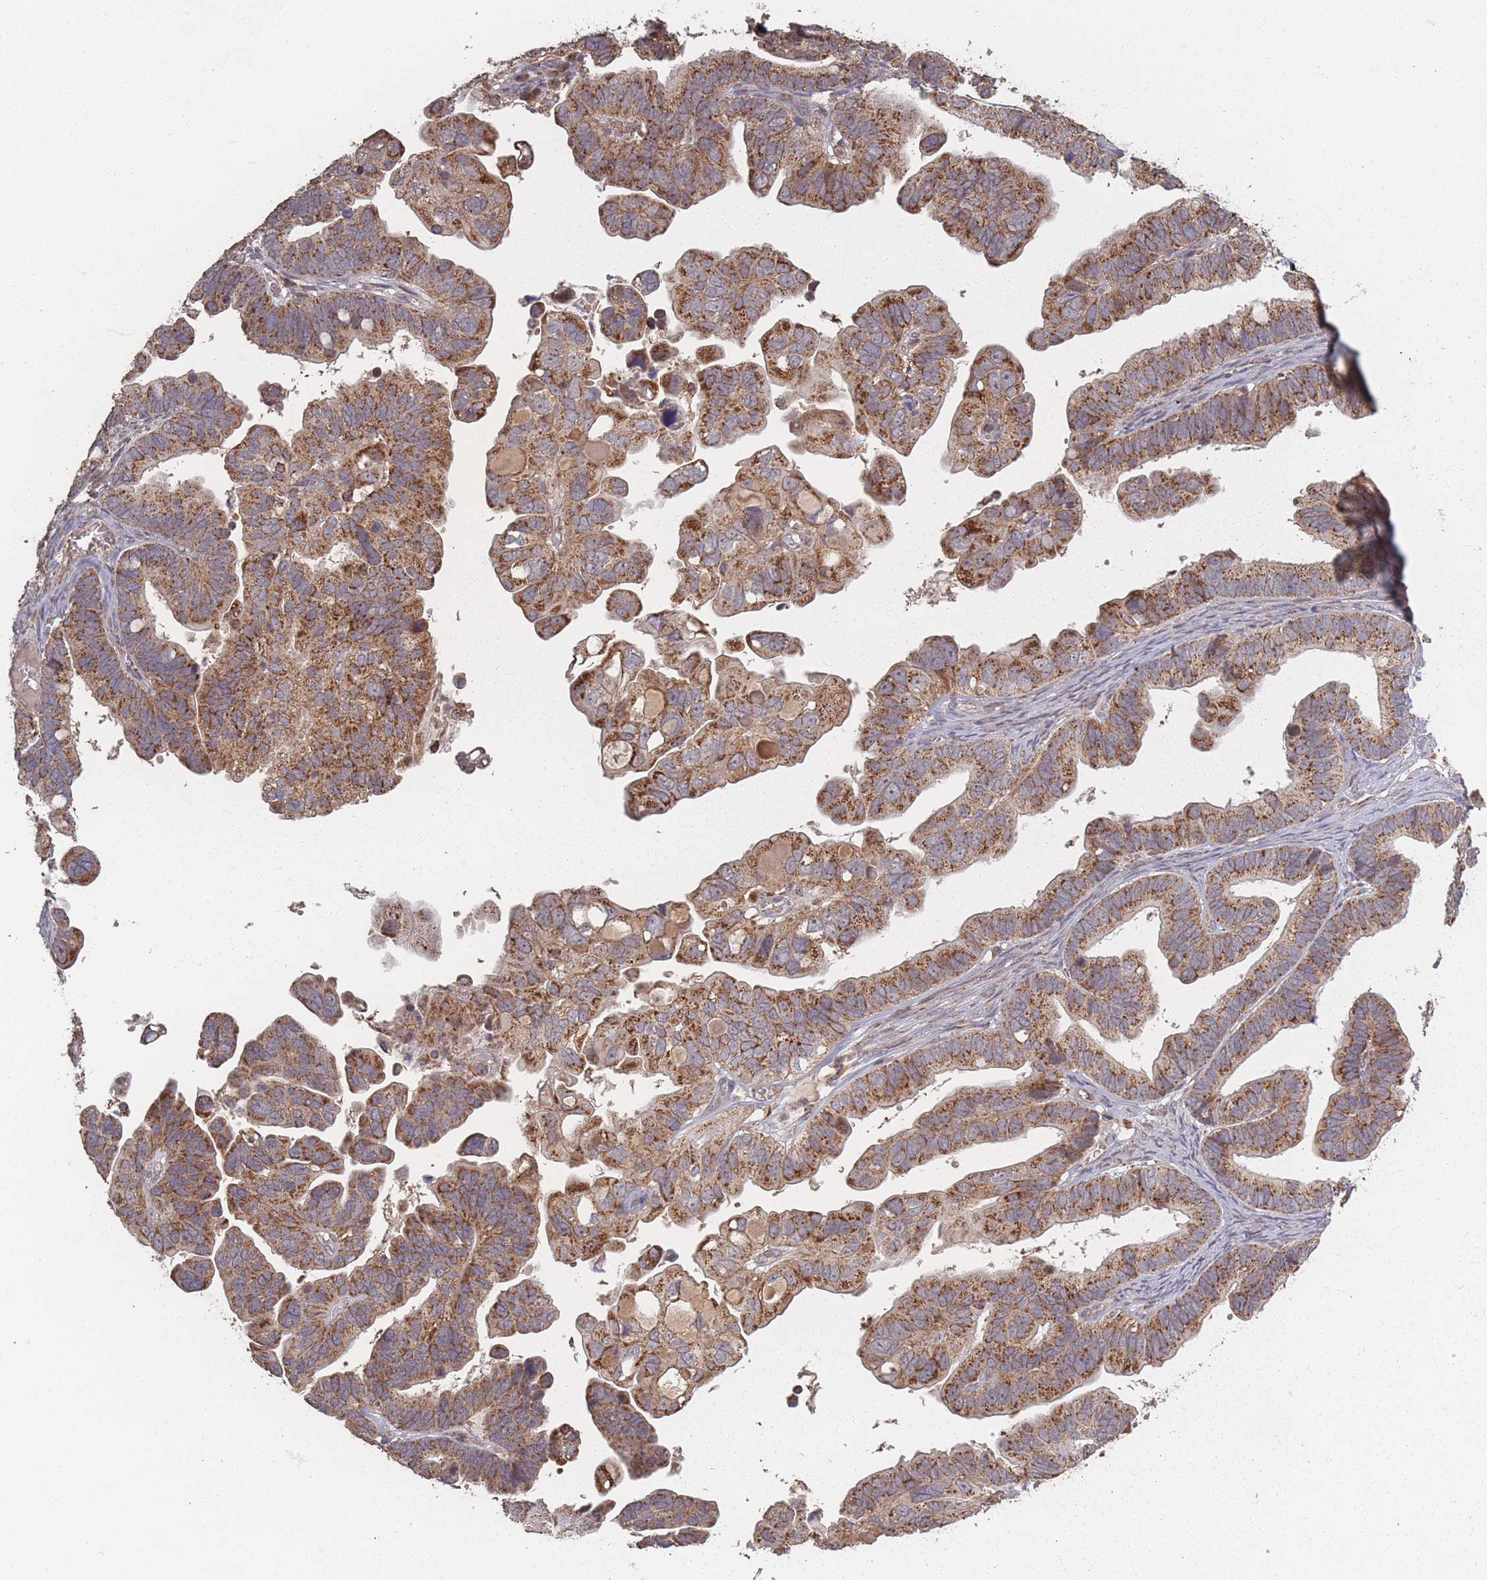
{"staining": {"intensity": "moderate", "quantity": ">75%", "location": "cytoplasmic/membranous"}, "tissue": "ovarian cancer", "cell_type": "Tumor cells", "image_type": "cancer", "snomed": [{"axis": "morphology", "description": "Cystadenocarcinoma, serous, NOS"}, {"axis": "topography", "description": "Ovary"}], "caption": "DAB immunohistochemical staining of human ovarian cancer (serous cystadenocarcinoma) reveals moderate cytoplasmic/membranous protein positivity in approximately >75% of tumor cells. Using DAB (3,3'-diaminobenzidine) (brown) and hematoxylin (blue) stains, captured at high magnification using brightfield microscopy.", "gene": "LYRM7", "patient": {"sex": "female", "age": 56}}